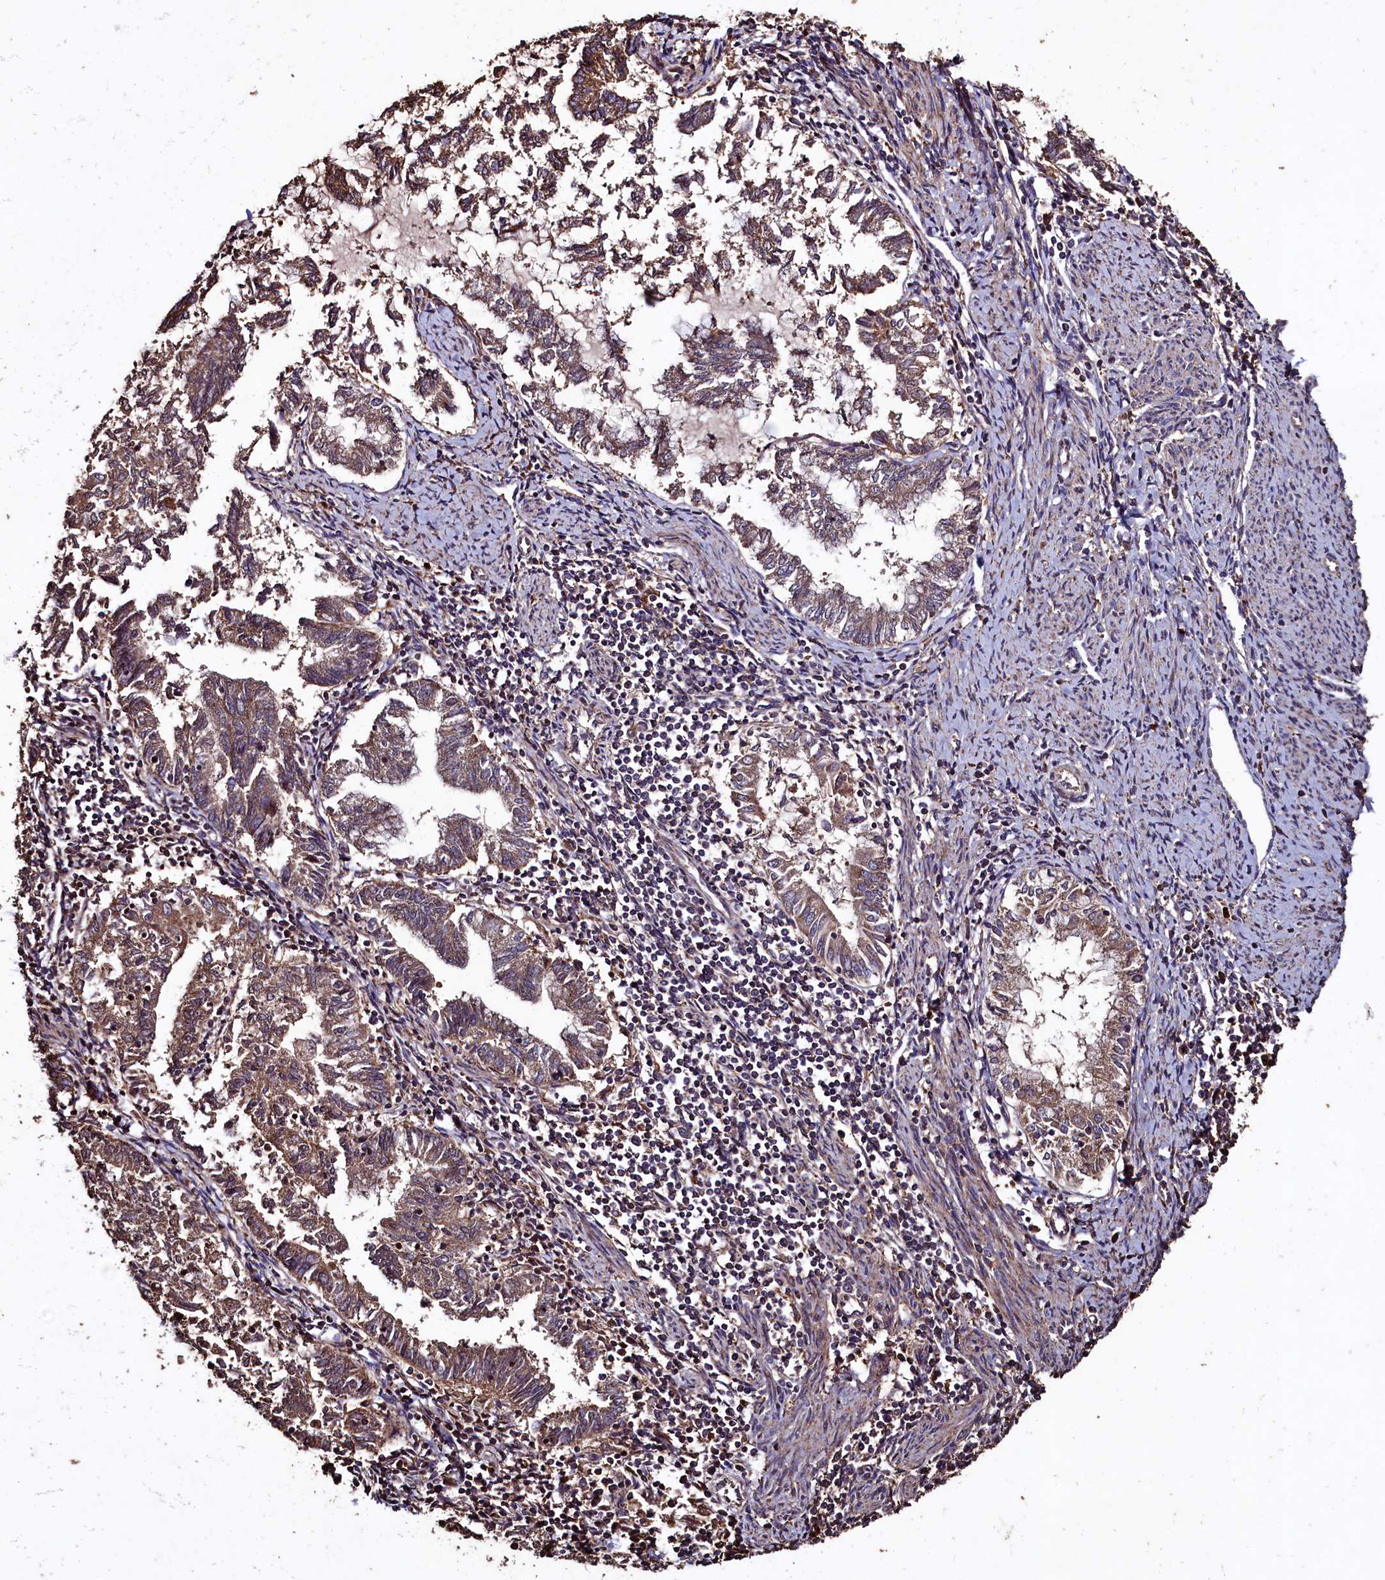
{"staining": {"intensity": "moderate", "quantity": "25%-75%", "location": "cytoplasmic/membranous"}, "tissue": "endometrial cancer", "cell_type": "Tumor cells", "image_type": "cancer", "snomed": [{"axis": "morphology", "description": "Adenocarcinoma, NOS"}, {"axis": "topography", "description": "Endometrium"}], "caption": "High-power microscopy captured an IHC photomicrograph of endometrial cancer, revealing moderate cytoplasmic/membranous positivity in about 25%-75% of tumor cells.", "gene": "TMEM98", "patient": {"sex": "female", "age": 79}}